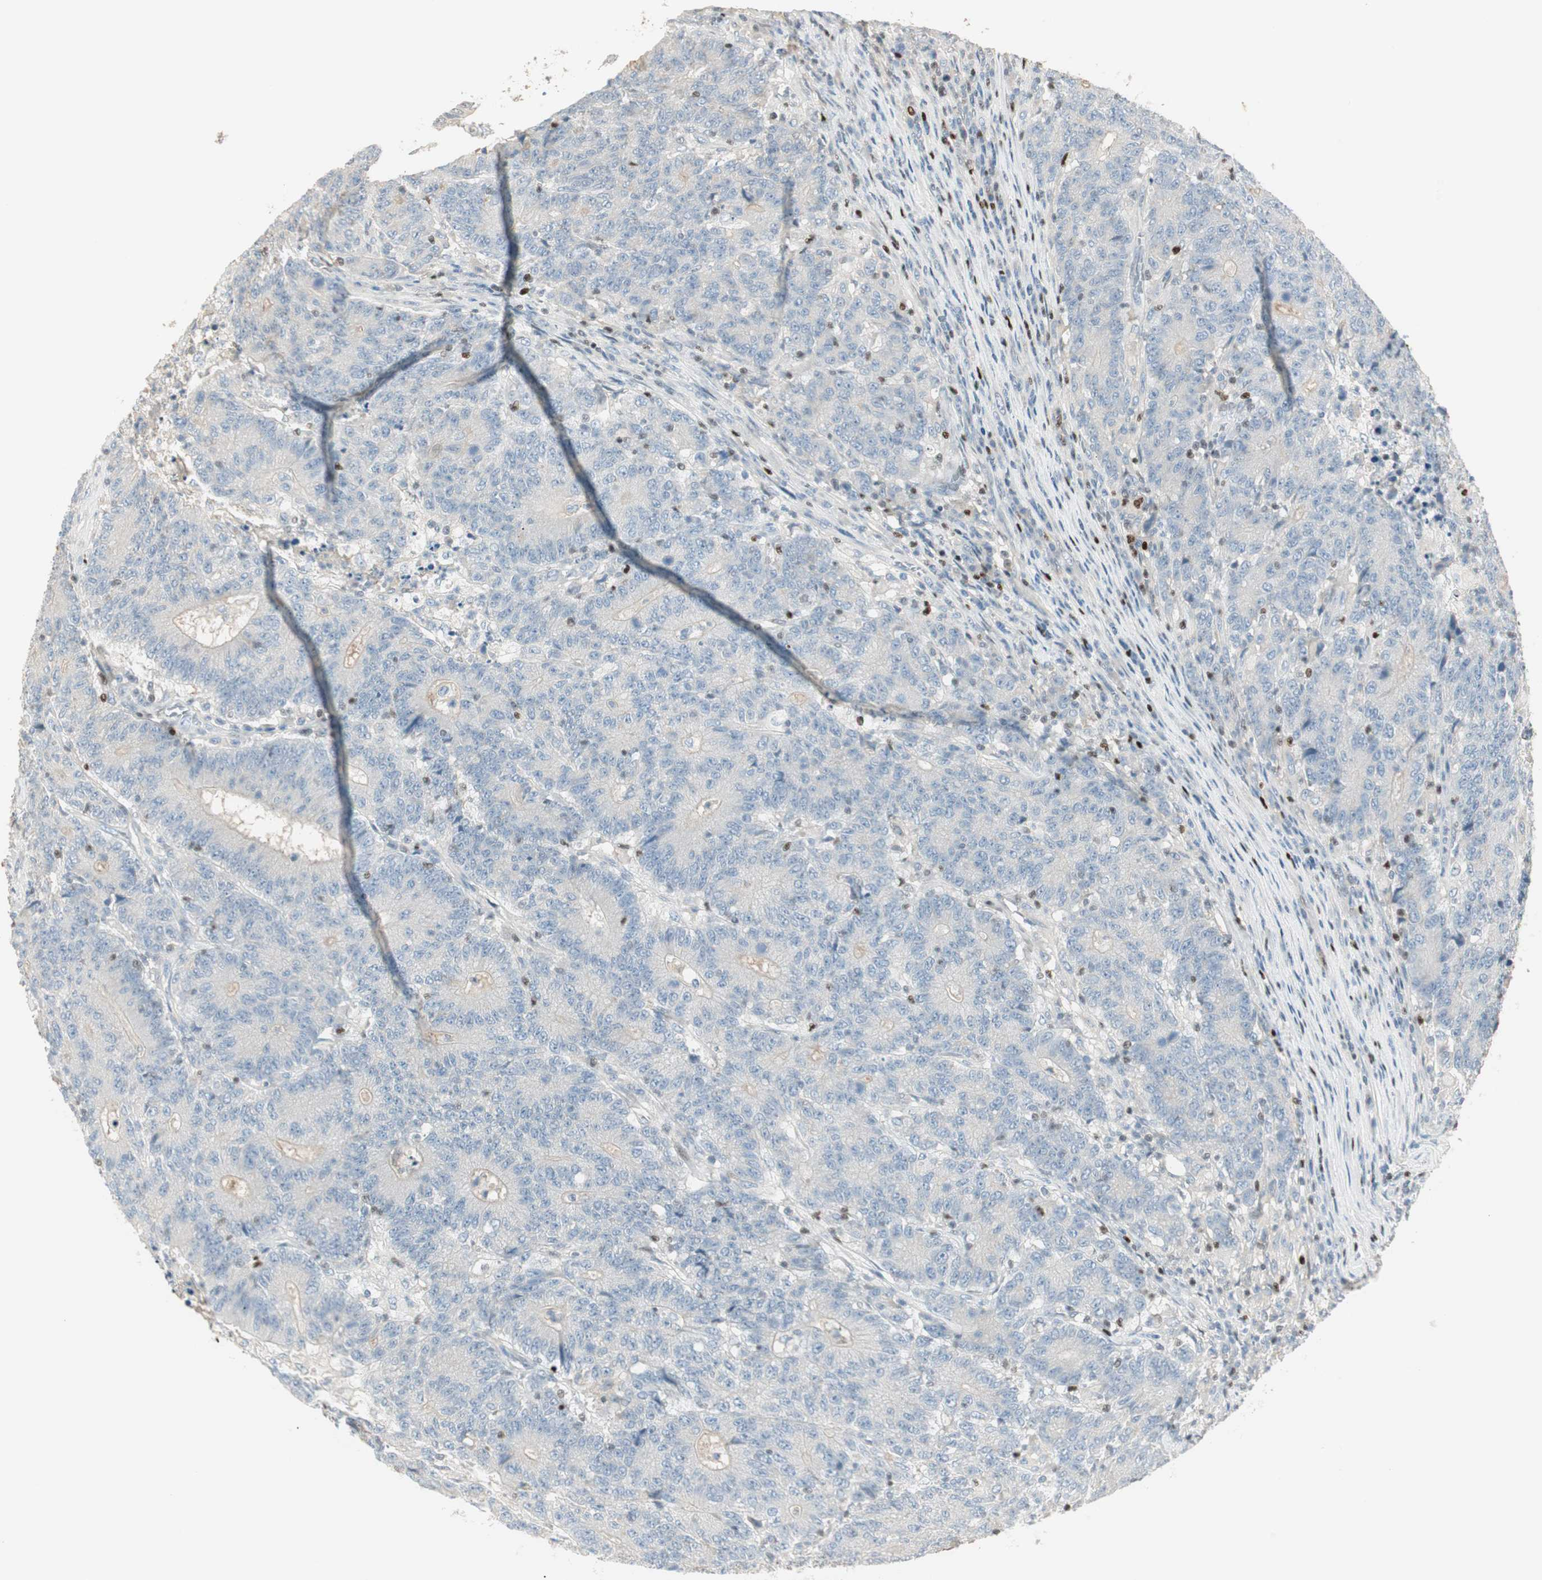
{"staining": {"intensity": "negative", "quantity": "none", "location": "none"}, "tissue": "colorectal cancer", "cell_type": "Tumor cells", "image_type": "cancer", "snomed": [{"axis": "morphology", "description": "Normal tissue, NOS"}, {"axis": "morphology", "description": "Adenocarcinoma, NOS"}, {"axis": "topography", "description": "Colon"}], "caption": "Tumor cells are negative for brown protein staining in colorectal adenocarcinoma.", "gene": "RUNX2", "patient": {"sex": "female", "age": 75}}